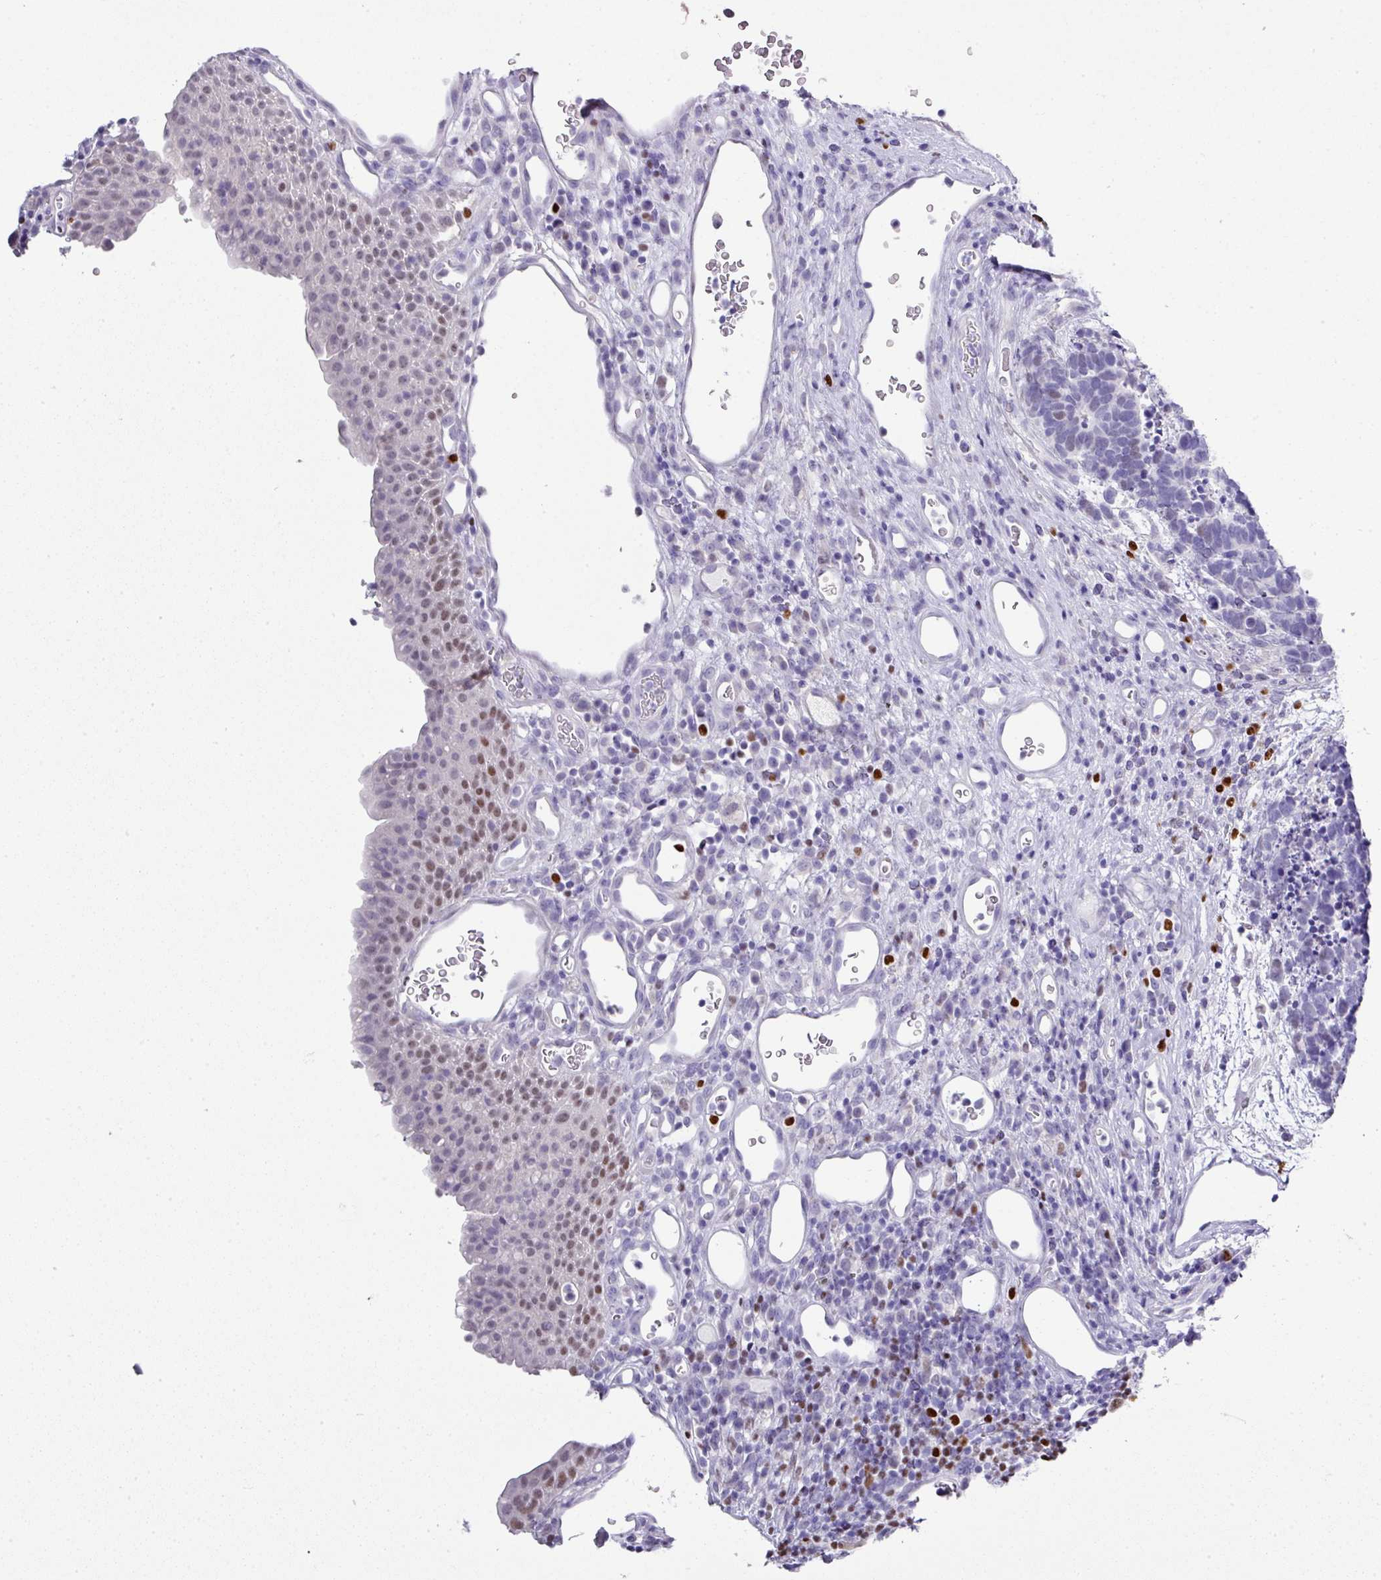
{"staining": {"intensity": "negative", "quantity": "none", "location": "none"}, "tissue": "carcinoid", "cell_type": "Tumor cells", "image_type": "cancer", "snomed": [{"axis": "morphology", "description": "Carcinoma, NOS"}, {"axis": "morphology", "description": "Carcinoid, malignant, NOS"}, {"axis": "topography", "description": "Urinary bladder"}], "caption": "IHC photomicrograph of human malignant carcinoid stained for a protein (brown), which demonstrates no staining in tumor cells.", "gene": "BCL11A", "patient": {"sex": "male", "age": 57}}